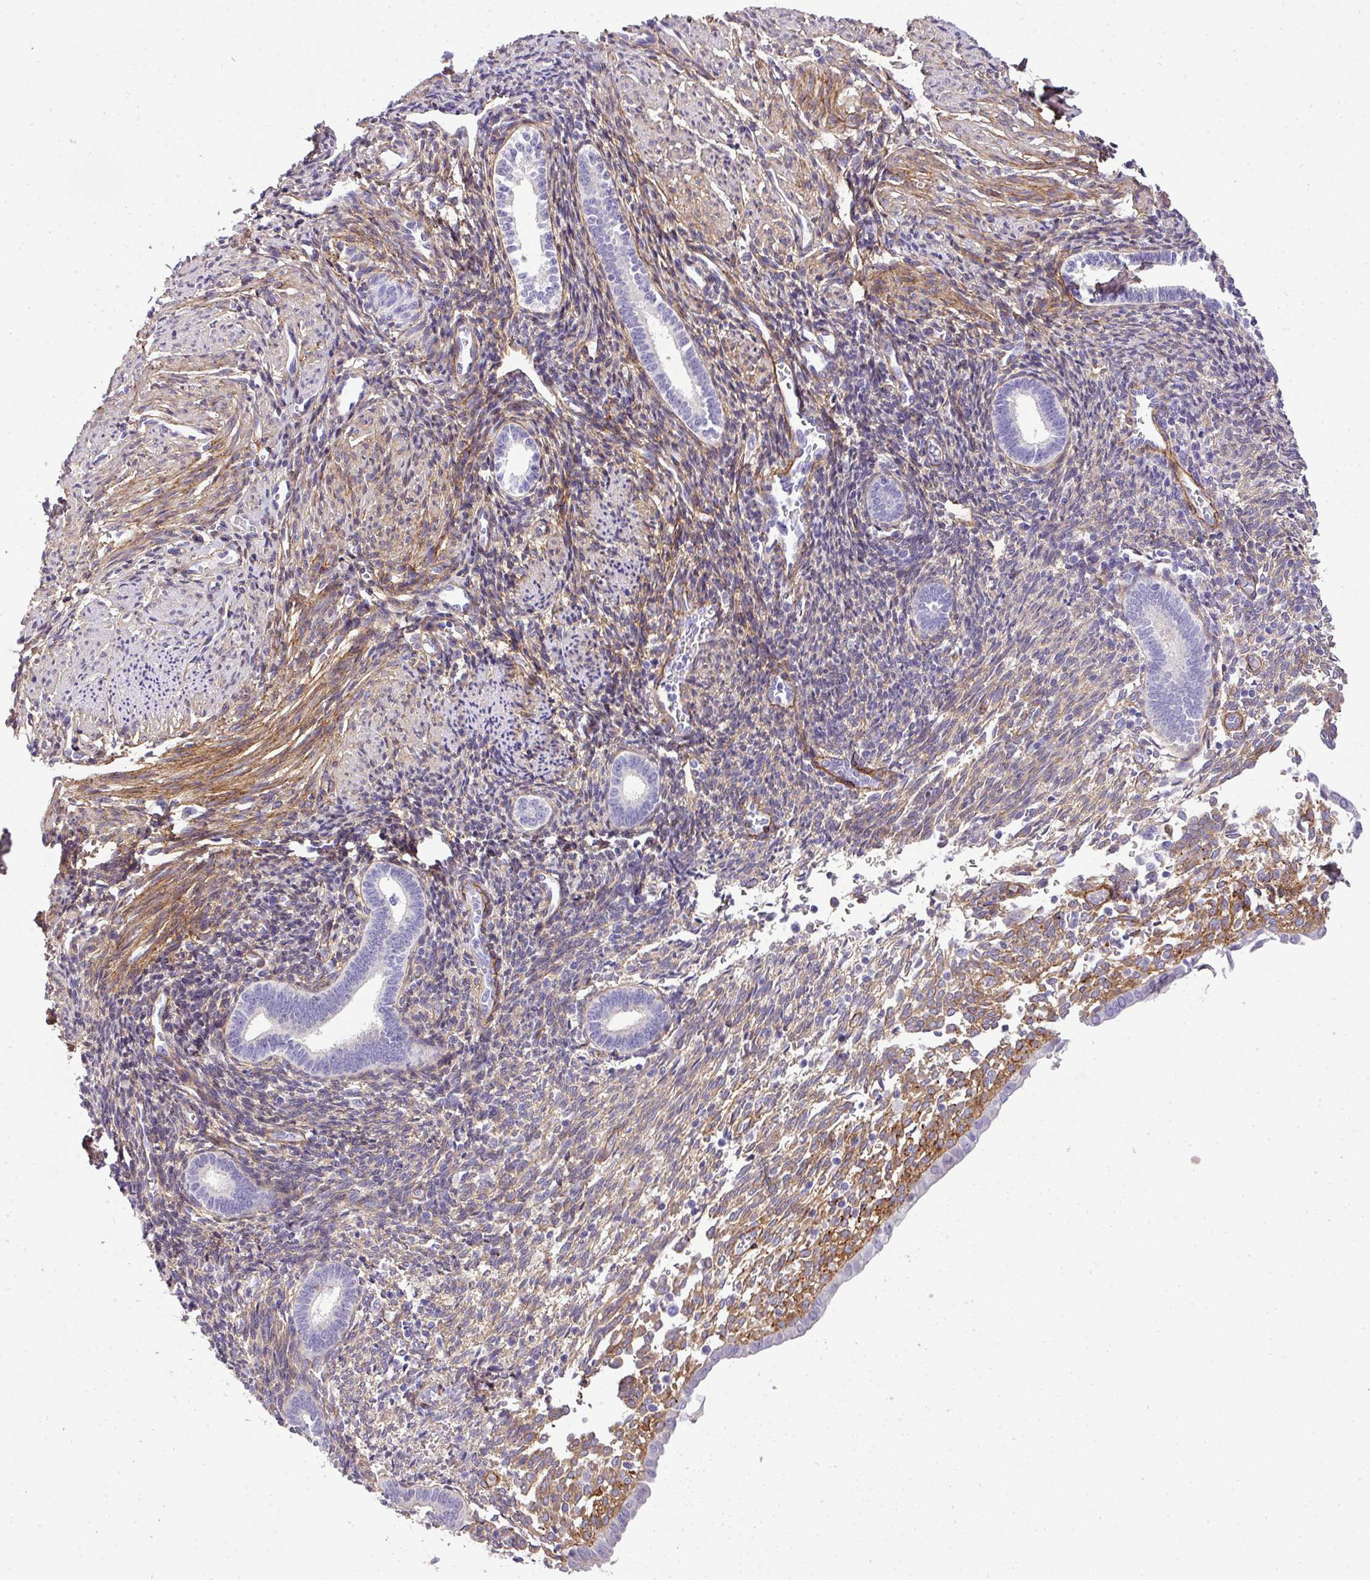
{"staining": {"intensity": "negative", "quantity": "none", "location": "none"}, "tissue": "endometrium", "cell_type": "Cells in endometrial stroma", "image_type": "normal", "snomed": [{"axis": "morphology", "description": "Normal tissue, NOS"}, {"axis": "topography", "description": "Endometrium"}], "caption": "A histopathology image of human endometrium is negative for staining in cells in endometrial stroma.", "gene": "PARD6G", "patient": {"sex": "female", "age": 32}}